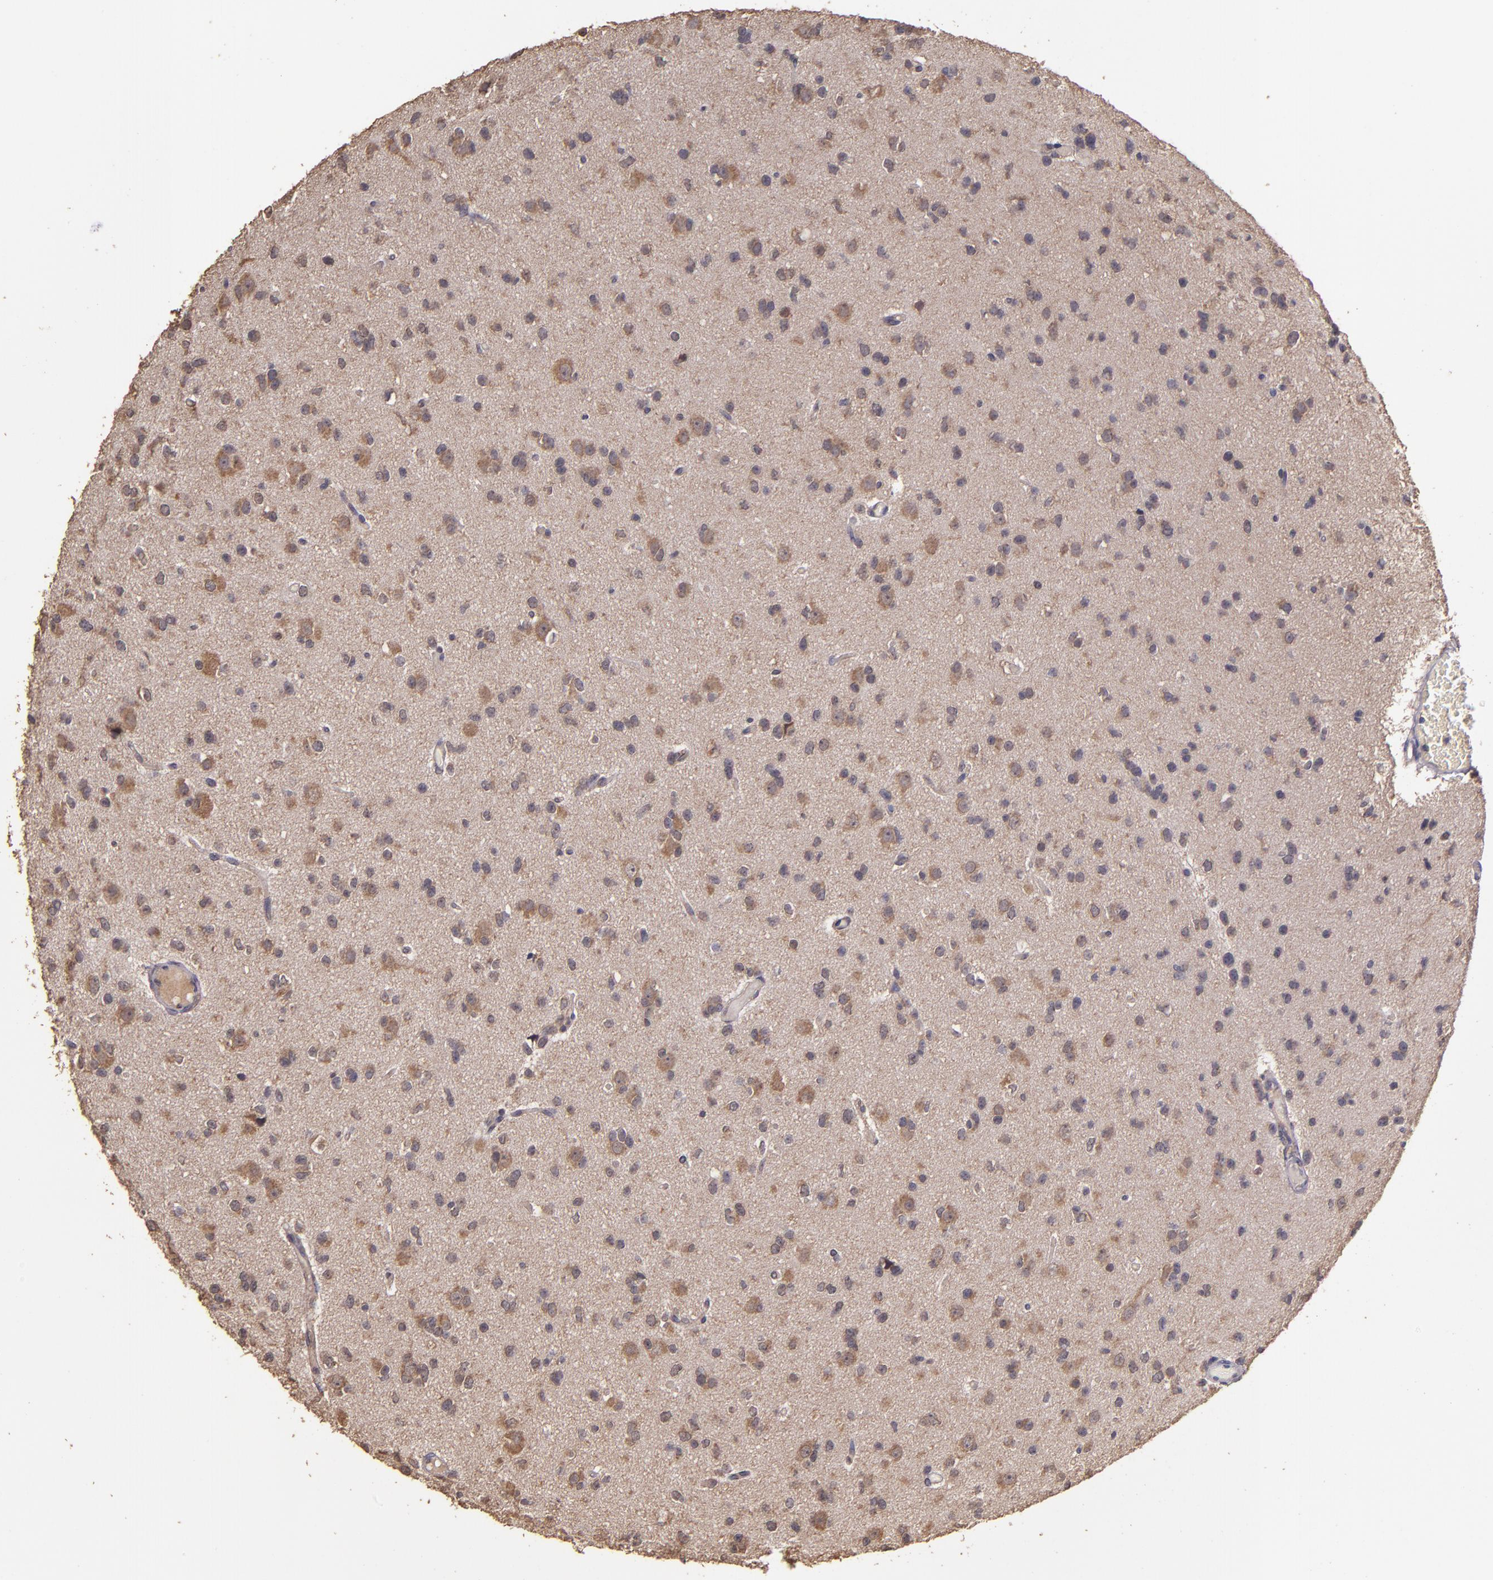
{"staining": {"intensity": "weak", "quantity": ">75%", "location": "cytoplasmic/membranous"}, "tissue": "glioma", "cell_type": "Tumor cells", "image_type": "cancer", "snomed": [{"axis": "morphology", "description": "Glioma, malignant, Low grade"}, {"axis": "topography", "description": "Brain"}], "caption": "Protein staining by immunohistochemistry (IHC) reveals weak cytoplasmic/membranous staining in about >75% of tumor cells in malignant glioma (low-grade). (Stains: DAB (3,3'-diaminobenzidine) in brown, nuclei in blue, Microscopy: brightfield microscopy at high magnification).", "gene": "HECTD1", "patient": {"sex": "male", "age": 42}}